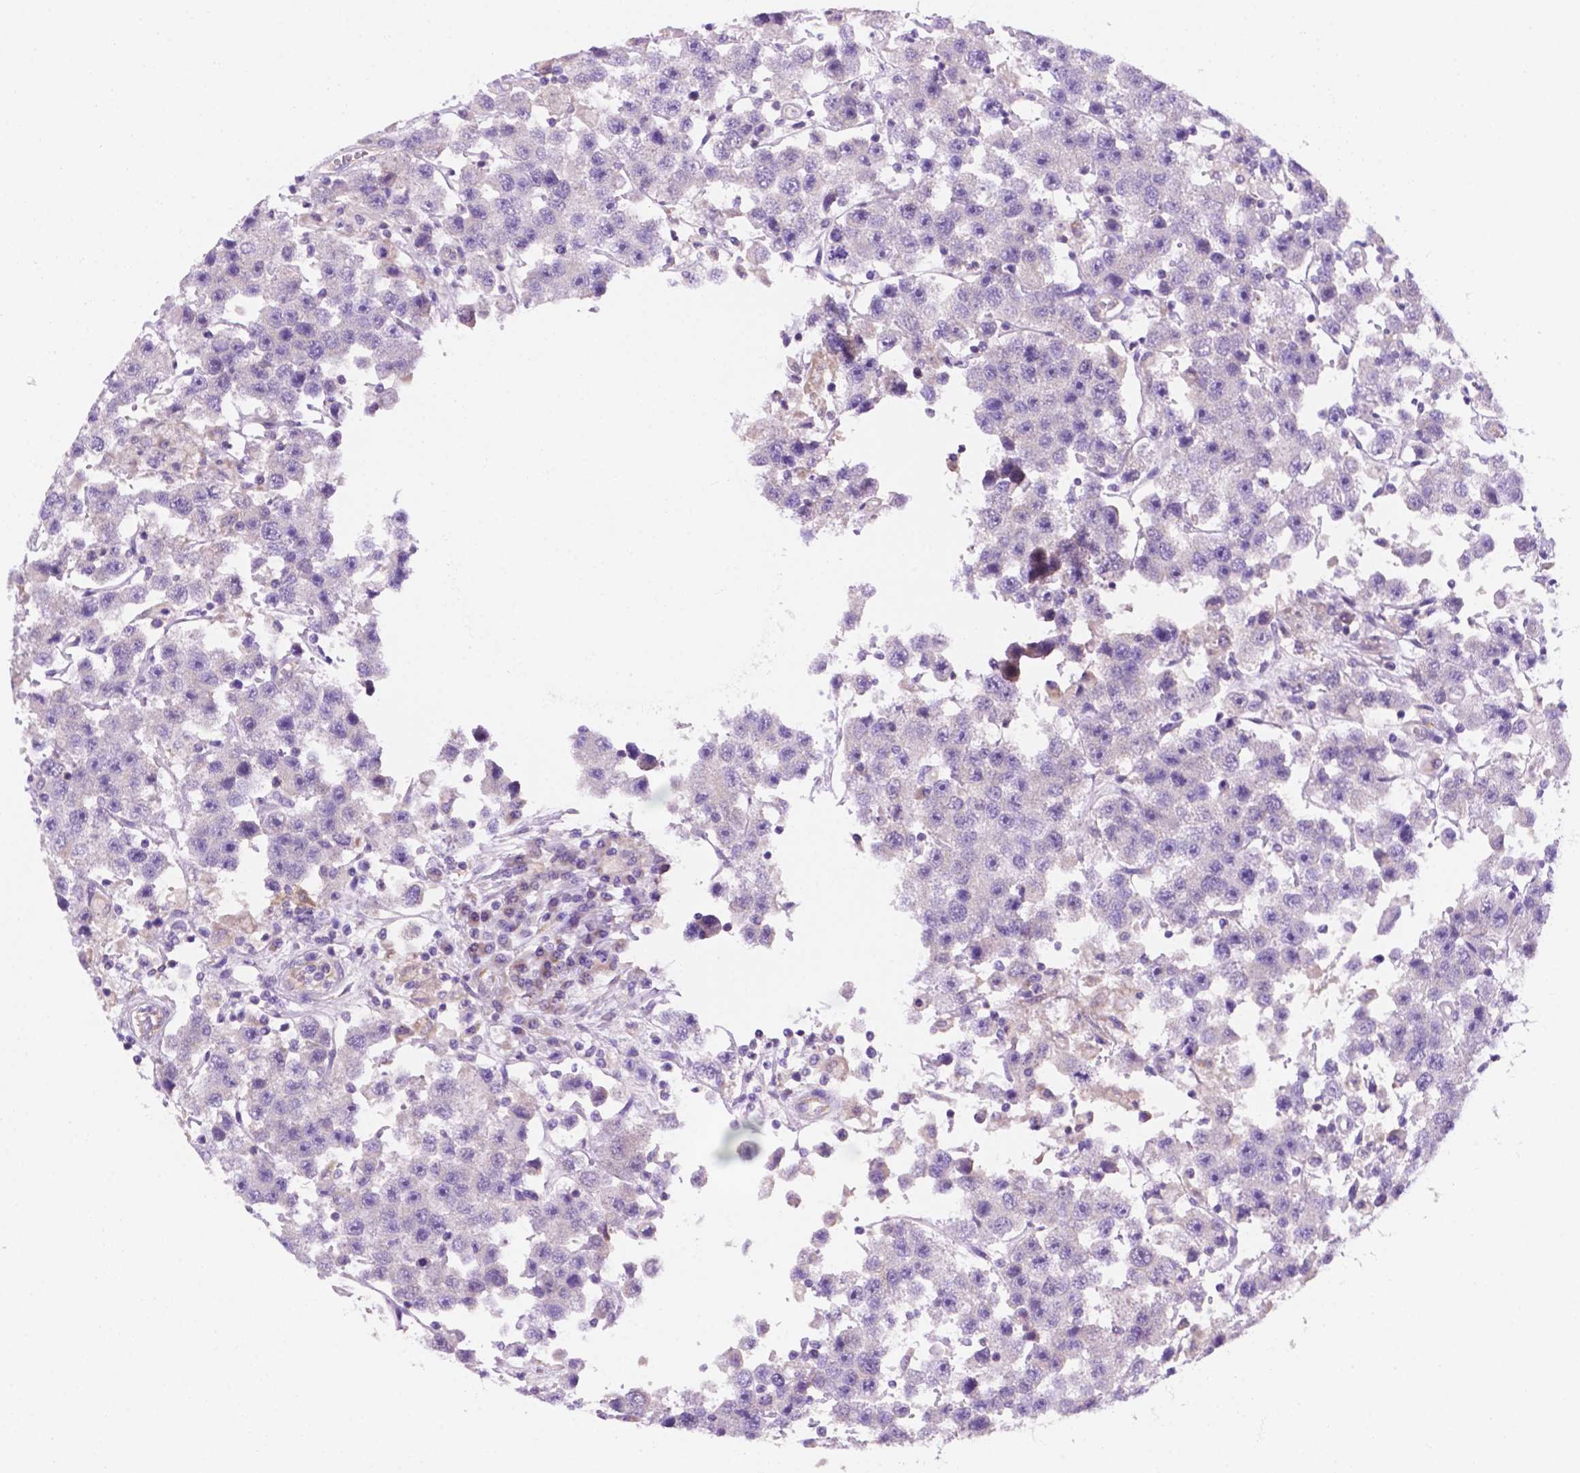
{"staining": {"intensity": "negative", "quantity": "none", "location": "none"}, "tissue": "testis cancer", "cell_type": "Tumor cells", "image_type": "cancer", "snomed": [{"axis": "morphology", "description": "Seminoma, NOS"}, {"axis": "topography", "description": "Testis"}], "caption": "High magnification brightfield microscopy of seminoma (testis) stained with DAB (brown) and counterstained with hematoxylin (blue): tumor cells show no significant expression.", "gene": "CEACAM7", "patient": {"sex": "male", "age": 45}}